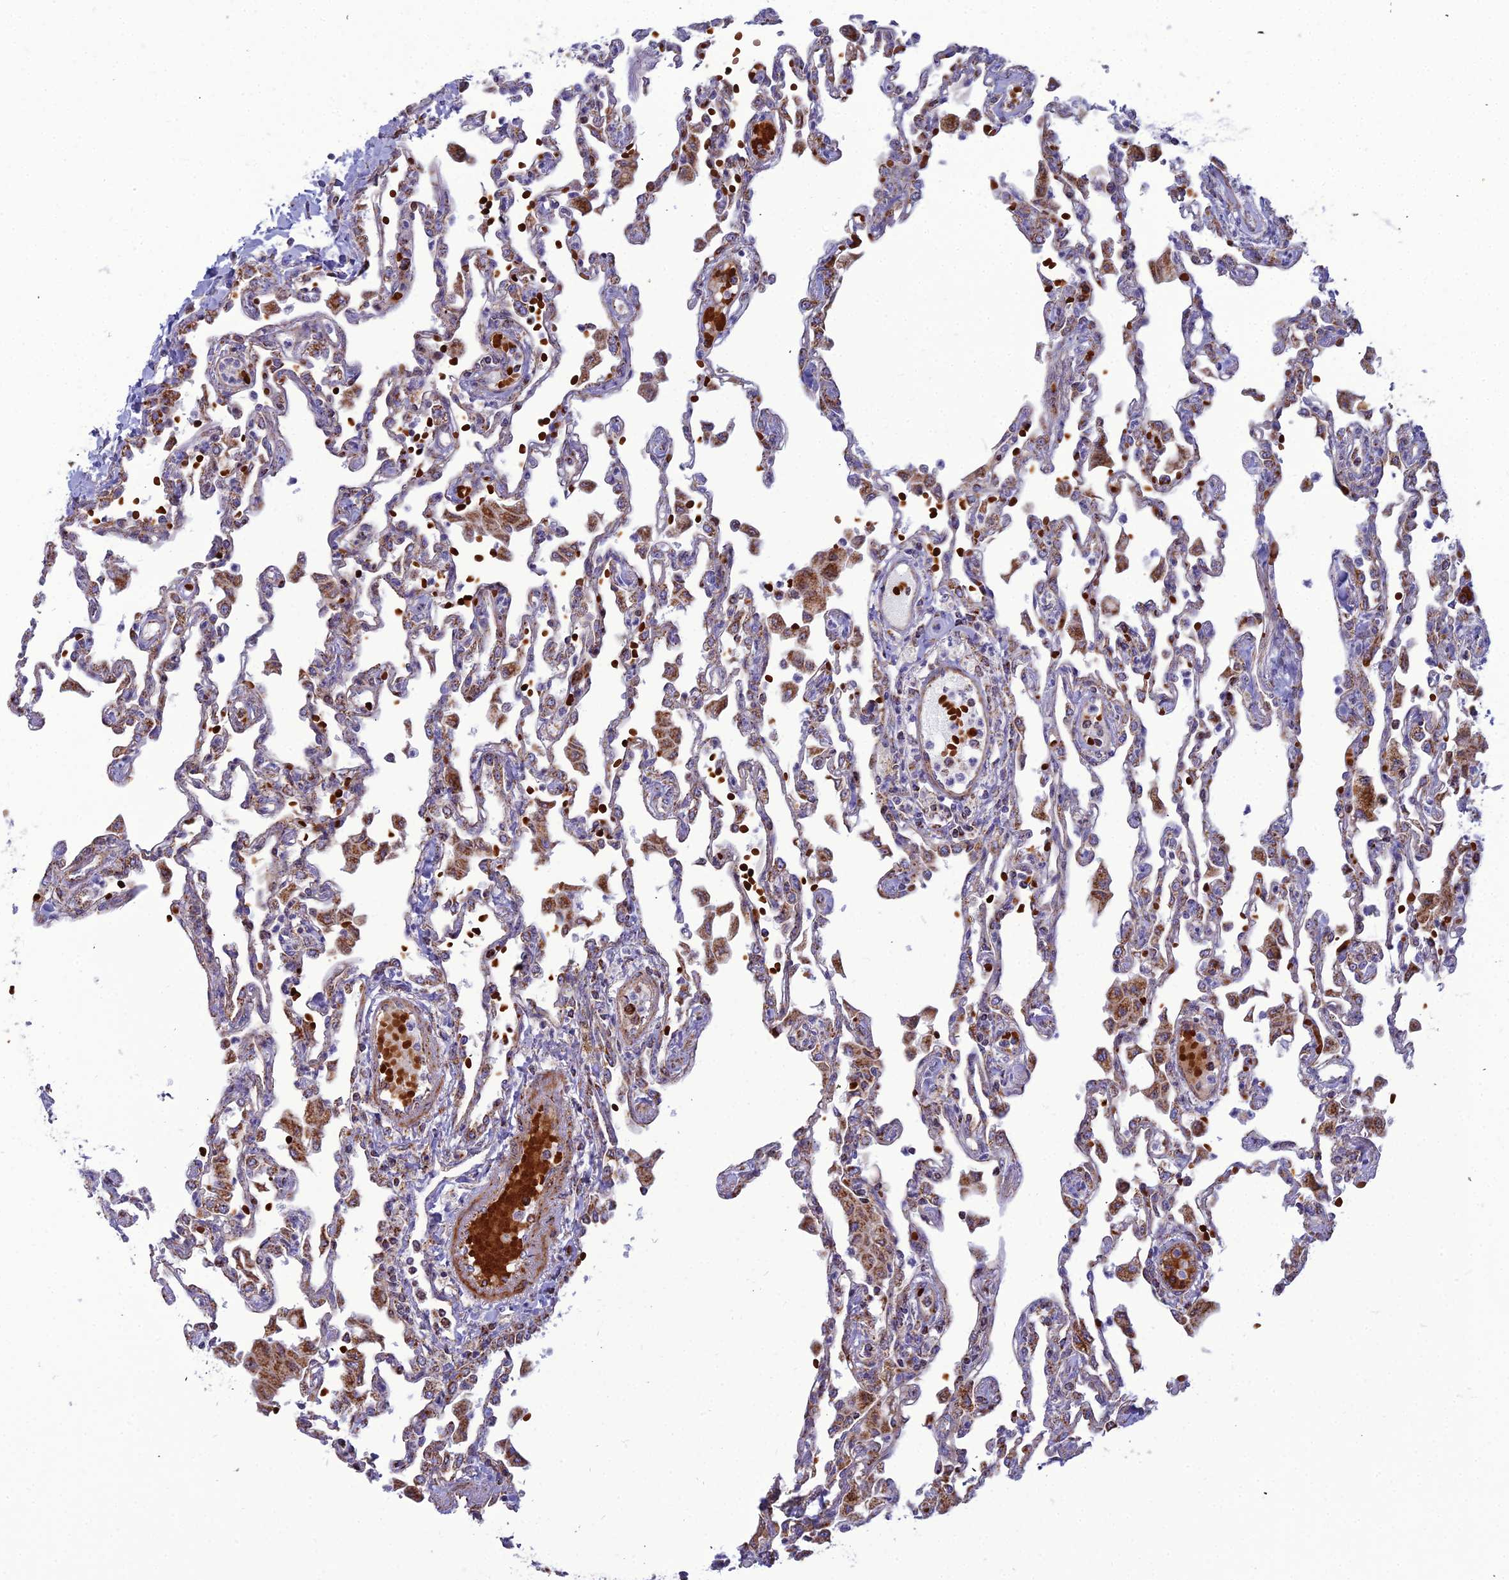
{"staining": {"intensity": "moderate", "quantity": ">75%", "location": "cytoplasmic/membranous"}, "tissue": "lung", "cell_type": "Alveolar cells", "image_type": "normal", "snomed": [{"axis": "morphology", "description": "Normal tissue, NOS"}, {"axis": "topography", "description": "Bronchus"}, {"axis": "topography", "description": "Lung"}], "caption": "Brown immunohistochemical staining in normal lung exhibits moderate cytoplasmic/membranous staining in about >75% of alveolar cells. (DAB = brown stain, brightfield microscopy at high magnification).", "gene": "SLC35F4", "patient": {"sex": "female", "age": 49}}